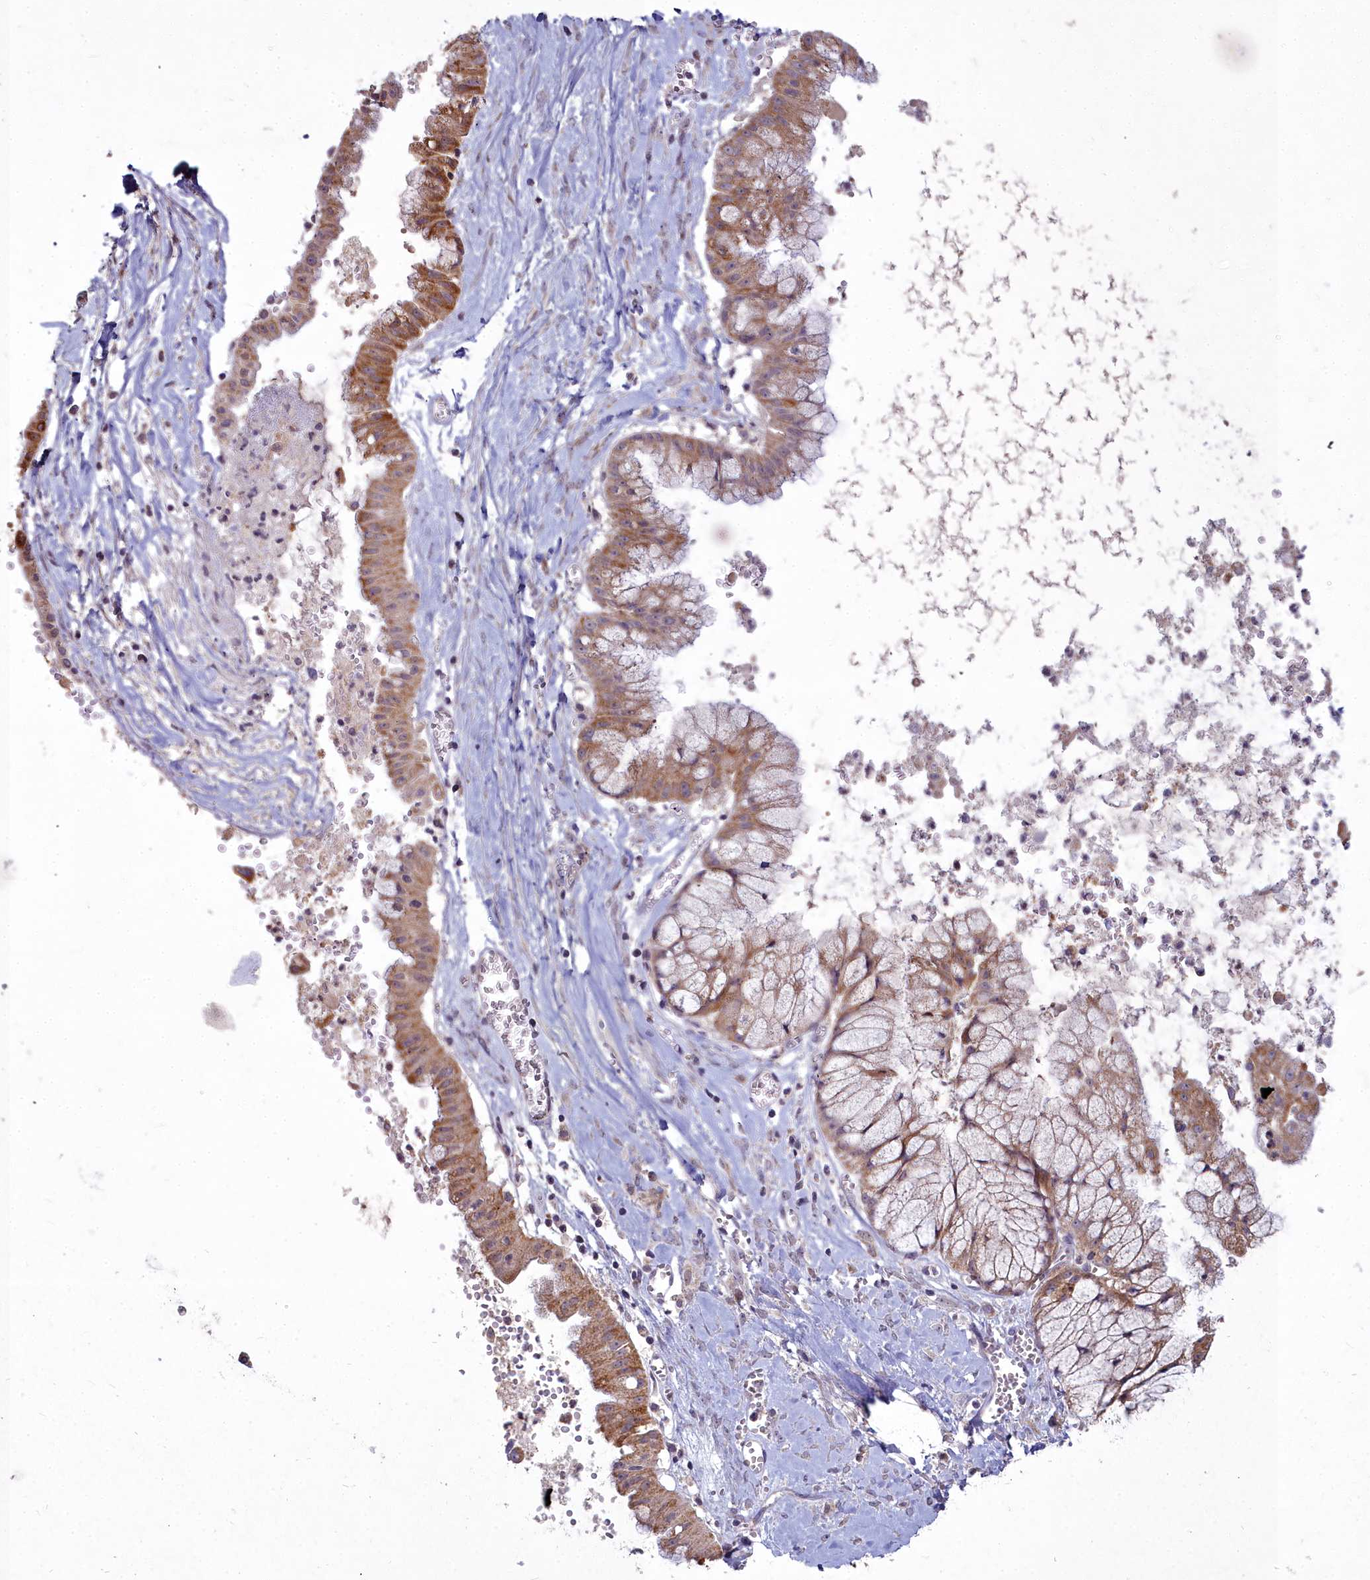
{"staining": {"intensity": "moderate", "quantity": ">75%", "location": "cytoplasmic/membranous"}, "tissue": "ovarian cancer", "cell_type": "Tumor cells", "image_type": "cancer", "snomed": [{"axis": "morphology", "description": "Cystadenocarcinoma, mucinous, NOS"}, {"axis": "topography", "description": "Ovary"}], "caption": "This micrograph demonstrates ovarian mucinous cystadenocarcinoma stained with IHC to label a protein in brown. The cytoplasmic/membranous of tumor cells show moderate positivity for the protein. Nuclei are counter-stained blue.", "gene": "MICU2", "patient": {"sex": "female", "age": 70}}